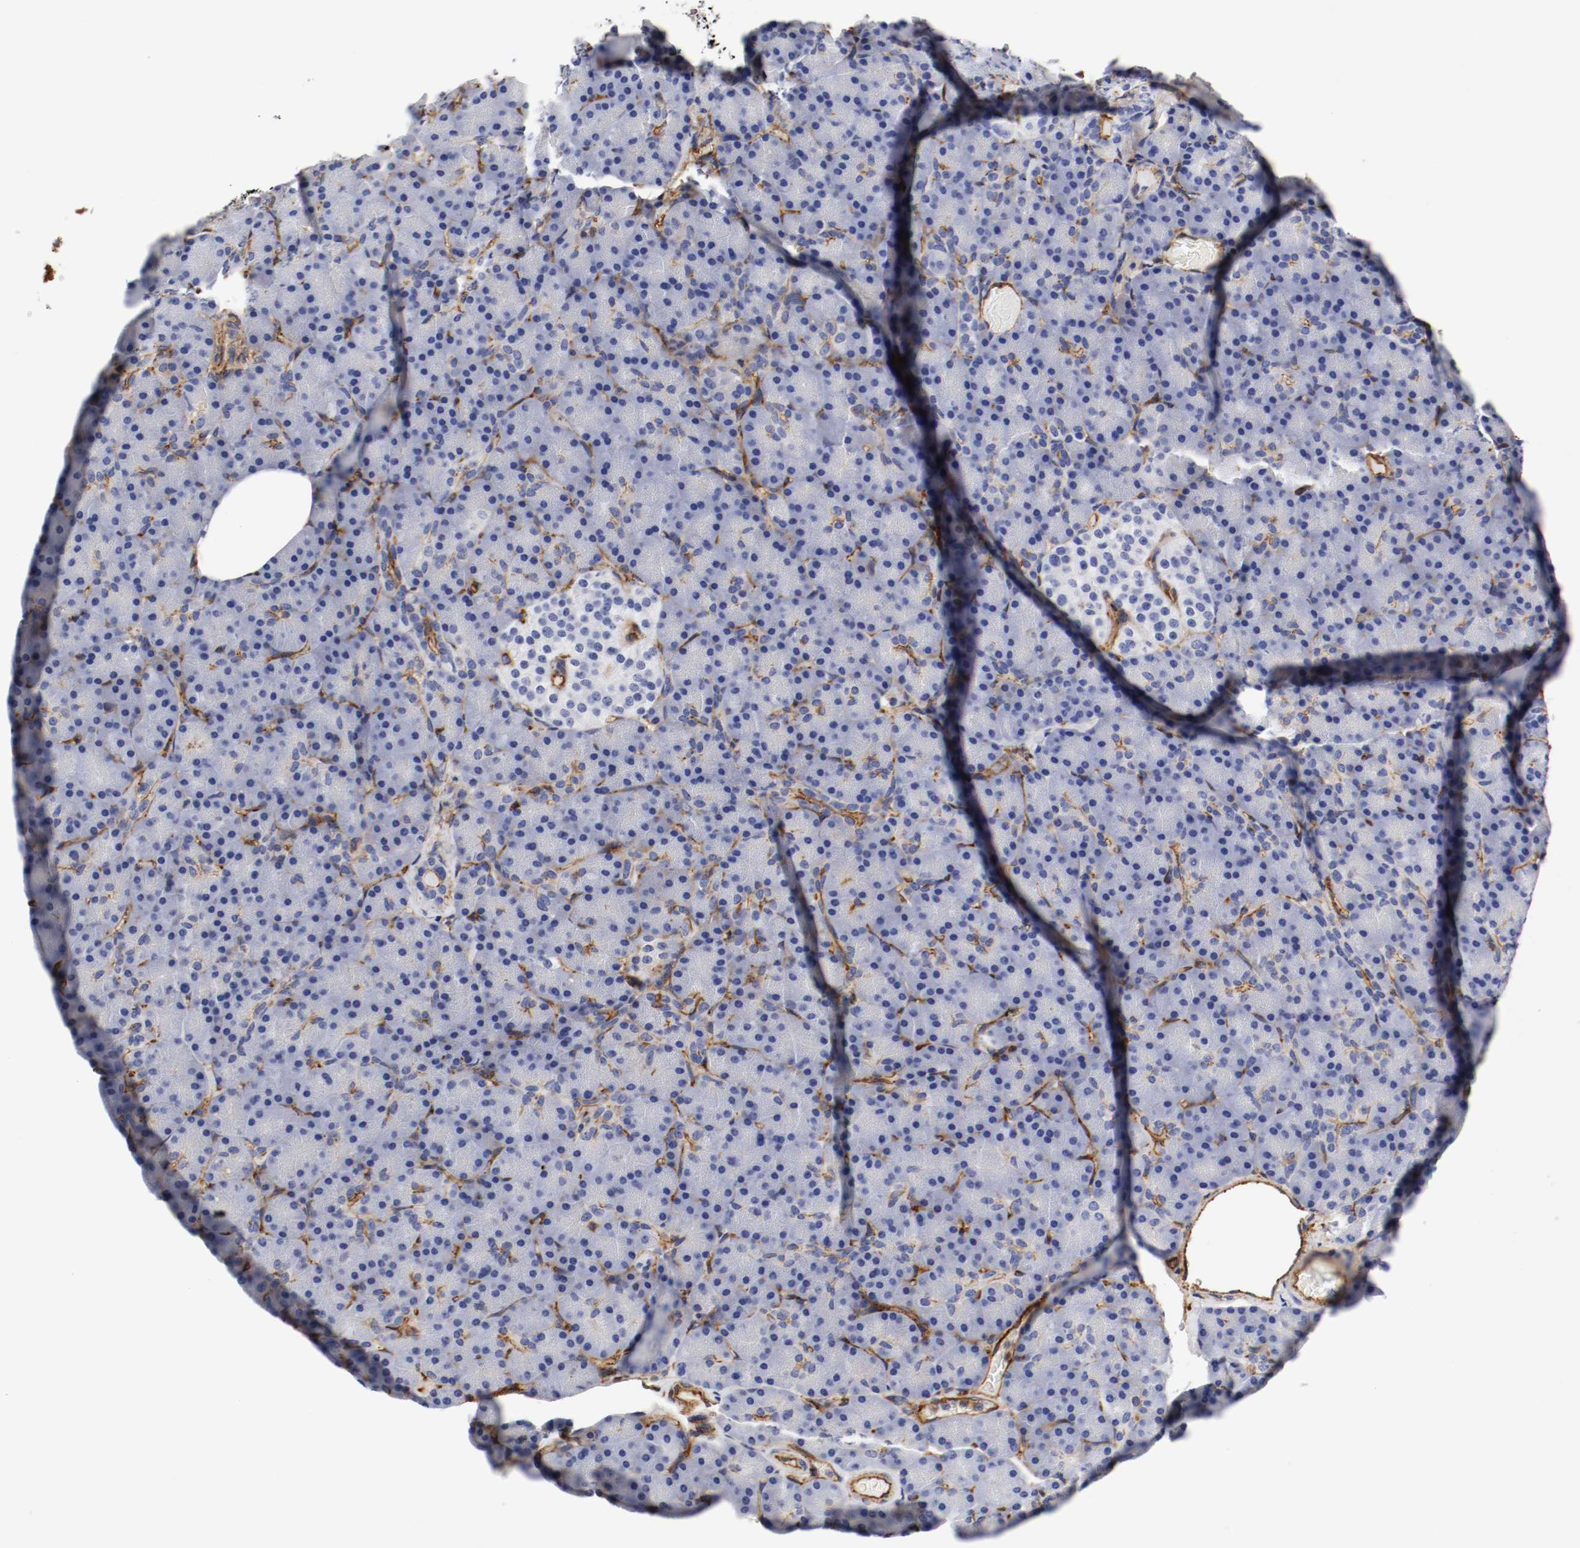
{"staining": {"intensity": "negative", "quantity": "none", "location": "none"}, "tissue": "pancreas", "cell_type": "Exocrine glandular cells", "image_type": "normal", "snomed": [{"axis": "morphology", "description": "Normal tissue, NOS"}, {"axis": "topography", "description": "Pancreas"}], "caption": "Immunohistochemical staining of benign human pancreas displays no significant positivity in exocrine glandular cells.", "gene": "IFITM1", "patient": {"sex": "female", "age": 43}}